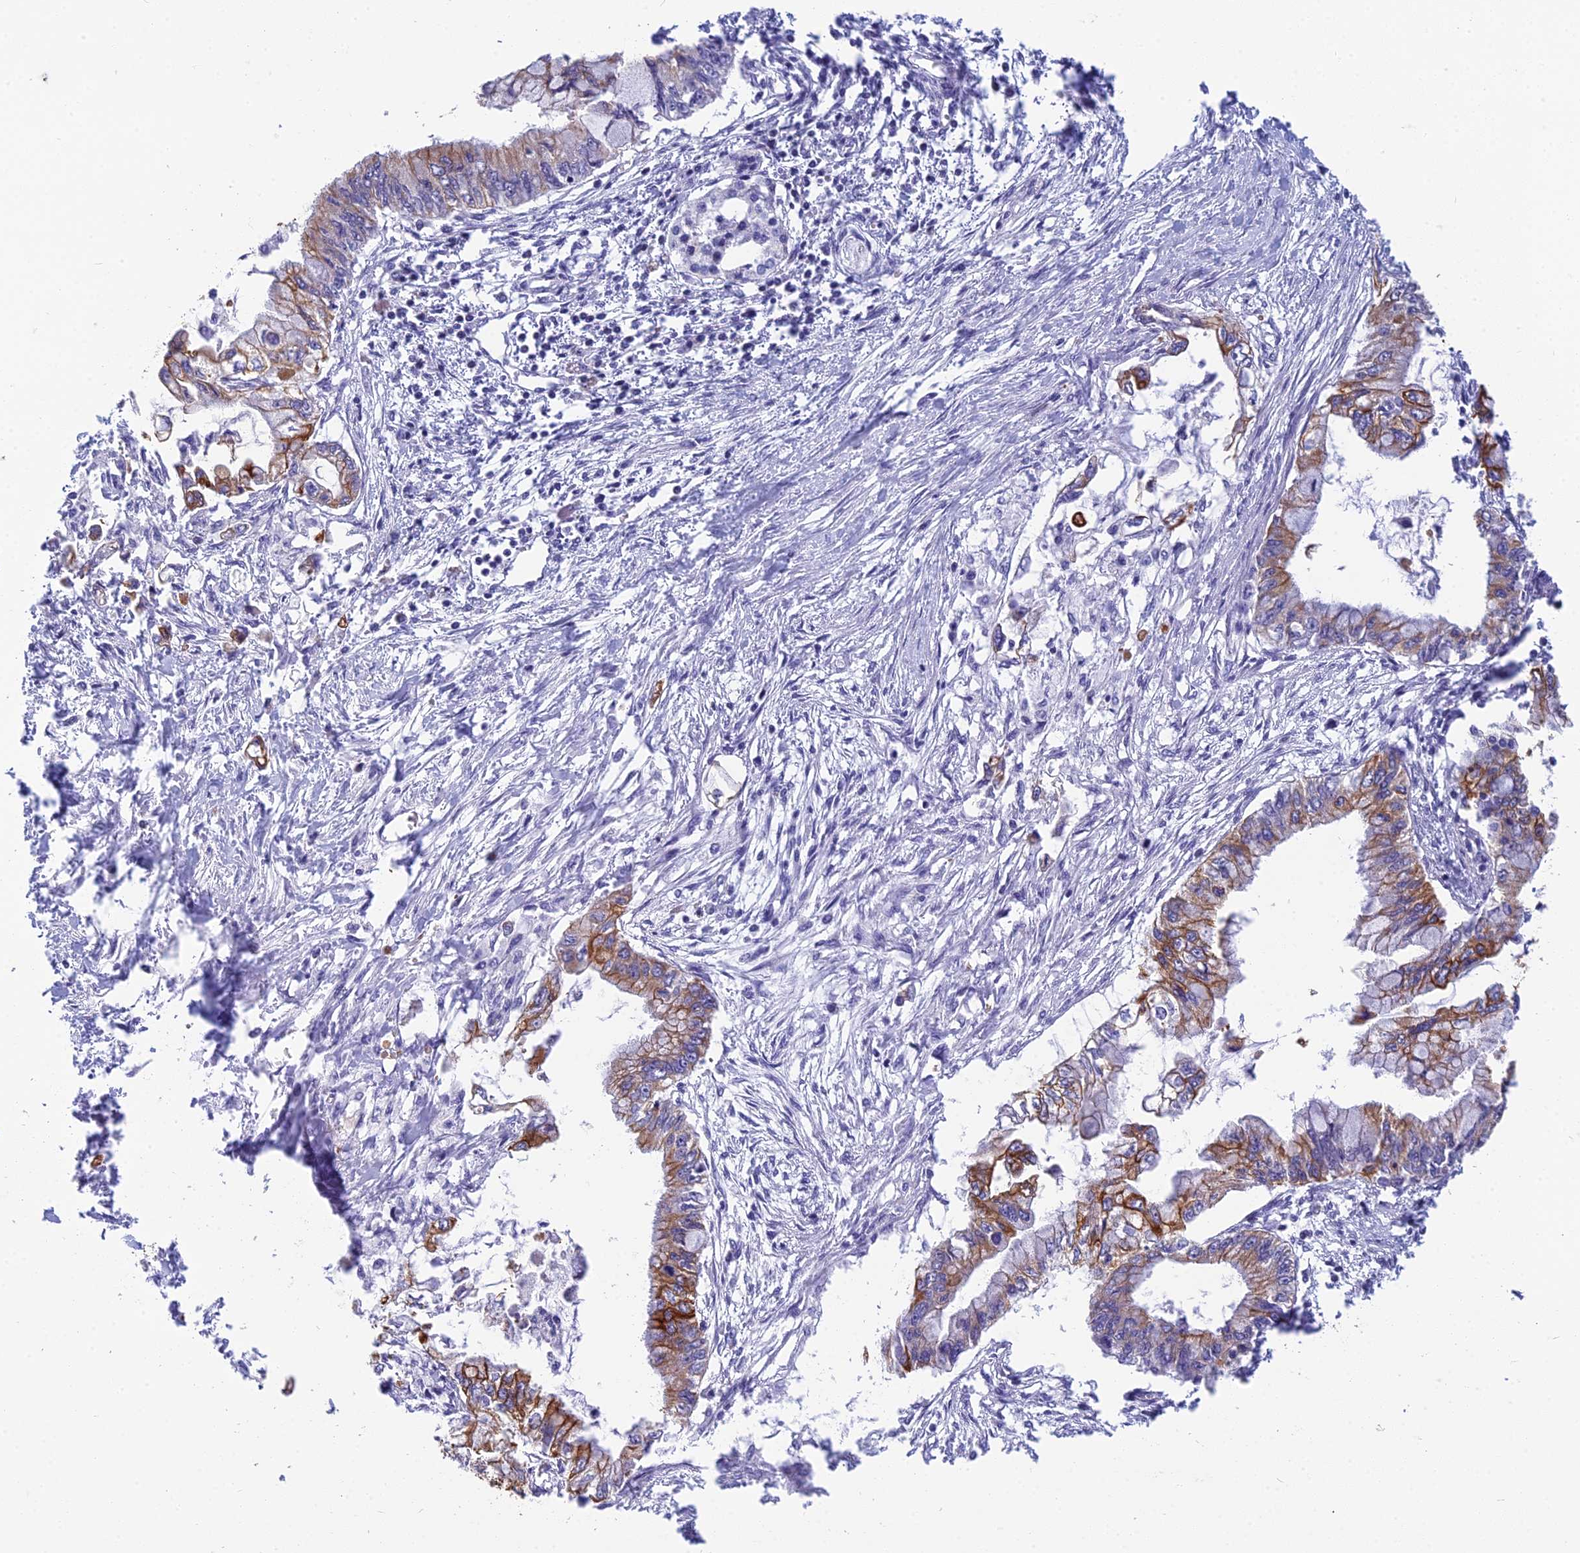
{"staining": {"intensity": "moderate", "quantity": ">75%", "location": "cytoplasmic/membranous"}, "tissue": "pancreatic cancer", "cell_type": "Tumor cells", "image_type": "cancer", "snomed": [{"axis": "morphology", "description": "Adenocarcinoma, NOS"}, {"axis": "topography", "description": "Pancreas"}], "caption": "Pancreatic cancer stained with a protein marker shows moderate staining in tumor cells.", "gene": "RBM41", "patient": {"sex": "male", "age": 48}}